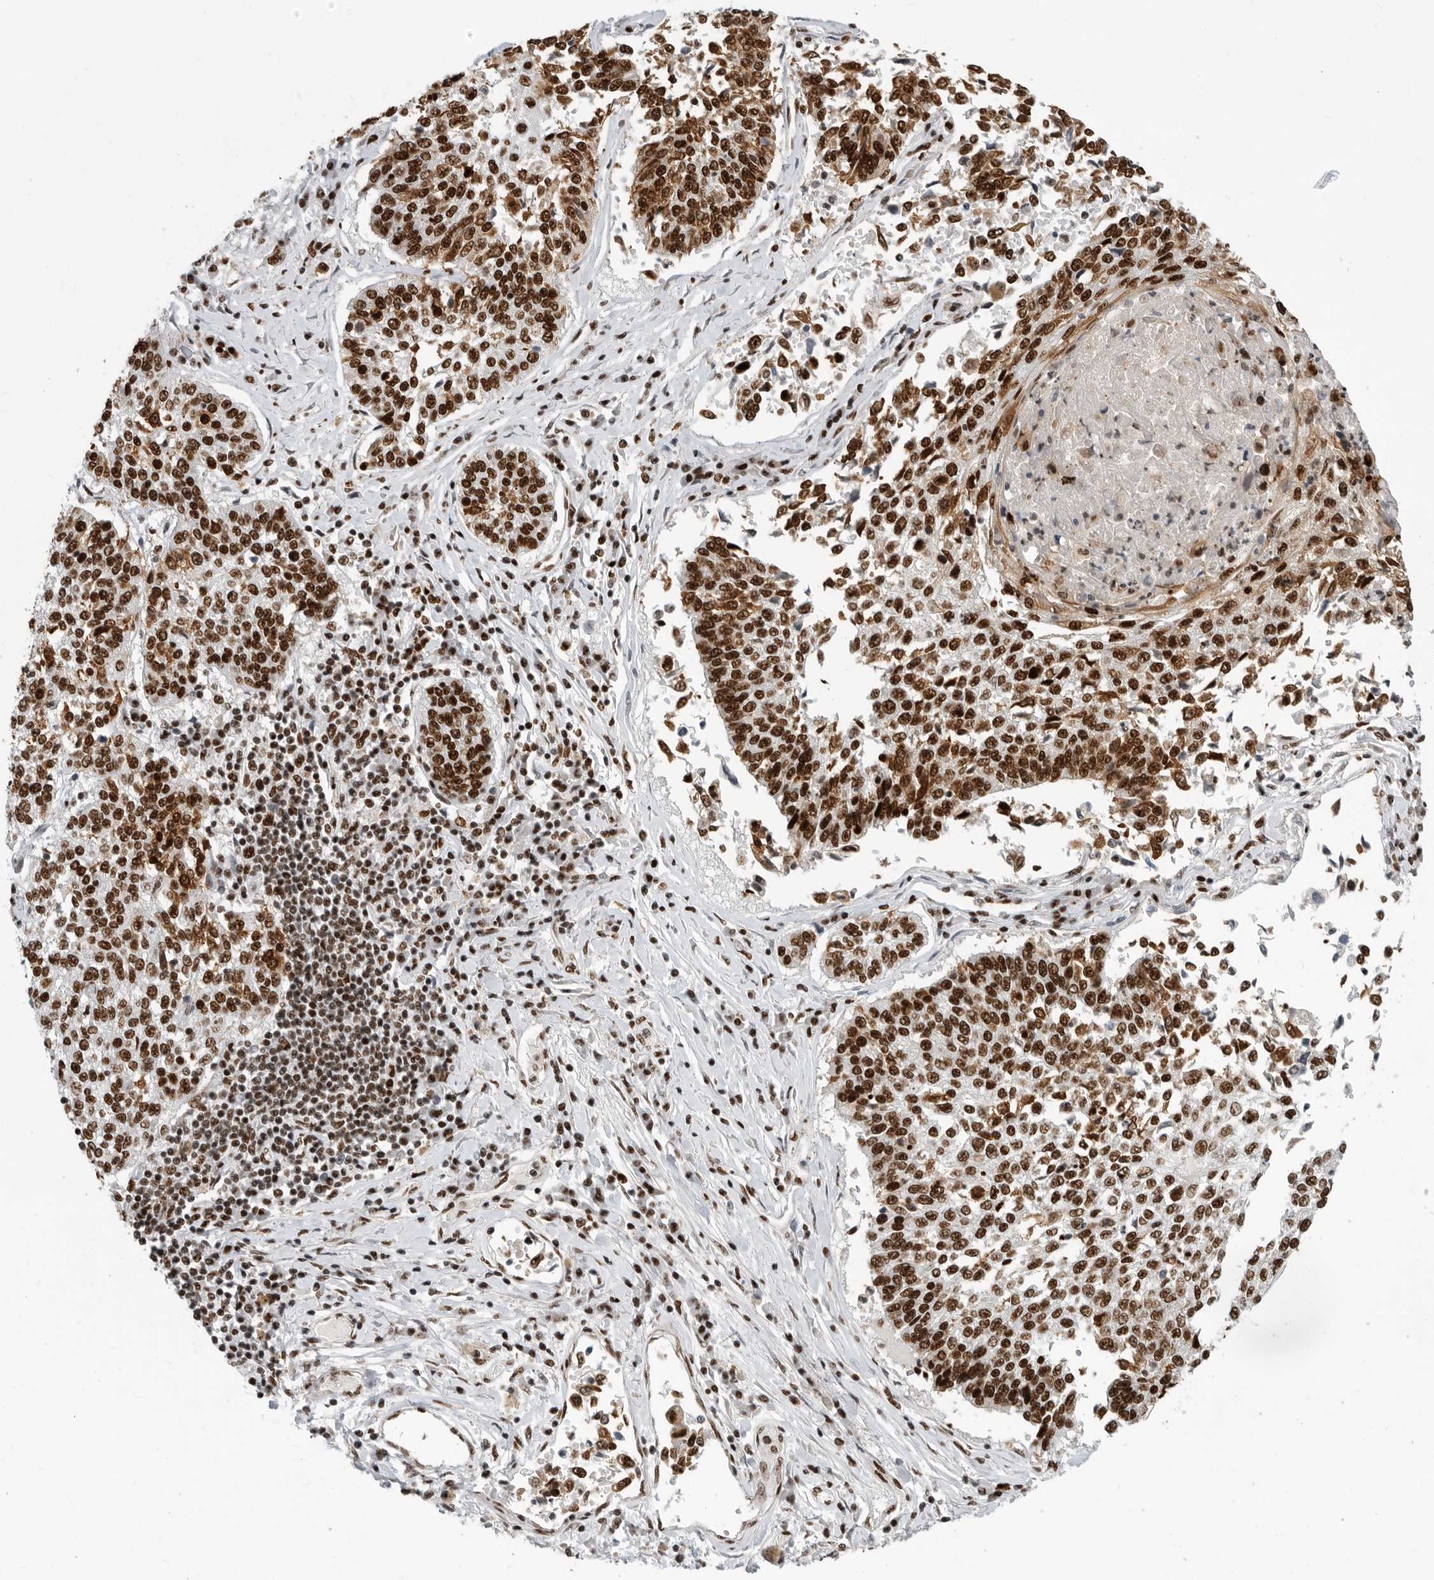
{"staining": {"intensity": "strong", "quantity": ">75%", "location": "nuclear"}, "tissue": "lung cancer", "cell_type": "Tumor cells", "image_type": "cancer", "snomed": [{"axis": "morphology", "description": "Normal tissue, NOS"}, {"axis": "morphology", "description": "Squamous cell carcinoma, NOS"}, {"axis": "topography", "description": "Cartilage tissue"}, {"axis": "topography", "description": "Lung"}, {"axis": "topography", "description": "Peripheral nerve tissue"}], "caption": "Protein expression analysis of human squamous cell carcinoma (lung) reveals strong nuclear expression in approximately >75% of tumor cells. The protein is shown in brown color, while the nuclei are stained blue.", "gene": "BCLAF1", "patient": {"sex": "female", "age": 49}}